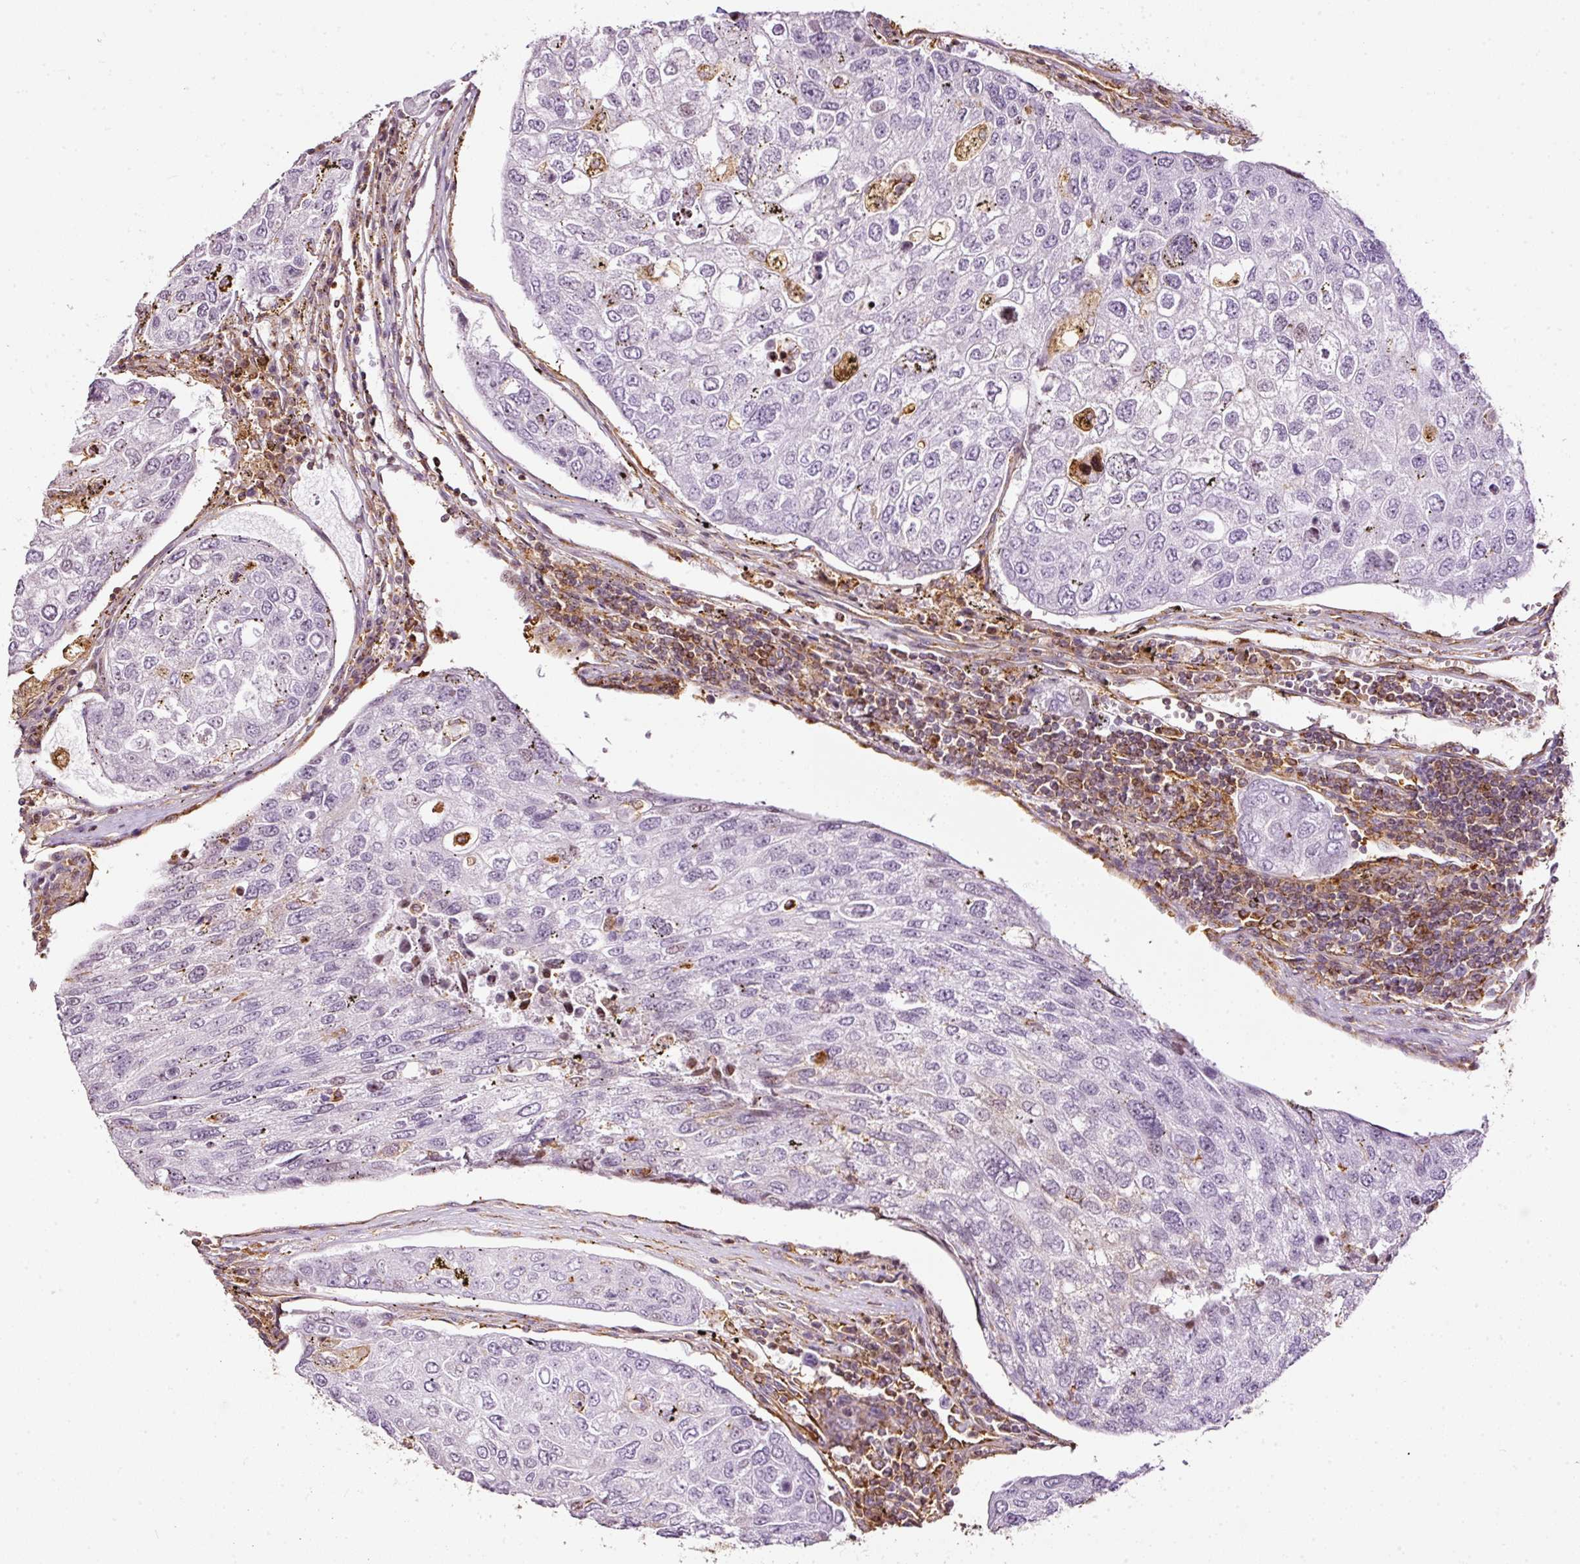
{"staining": {"intensity": "negative", "quantity": "none", "location": "none"}, "tissue": "urothelial cancer", "cell_type": "Tumor cells", "image_type": "cancer", "snomed": [{"axis": "morphology", "description": "Urothelial carcinoma, High grade"}, {"axis": "topography", "description": "Lymph node"}, {"axis": "topography", "description": "Urinary bladder"}], "caption": "This micrograph is of urothelial cancer stained with immunohistochemistry to label a protein in brown with the nuclei are counter-stained blue. There is no positivity in tumor cells.", "gene": "SCNM1", "patient": {"sex": "male", "age": 51}}